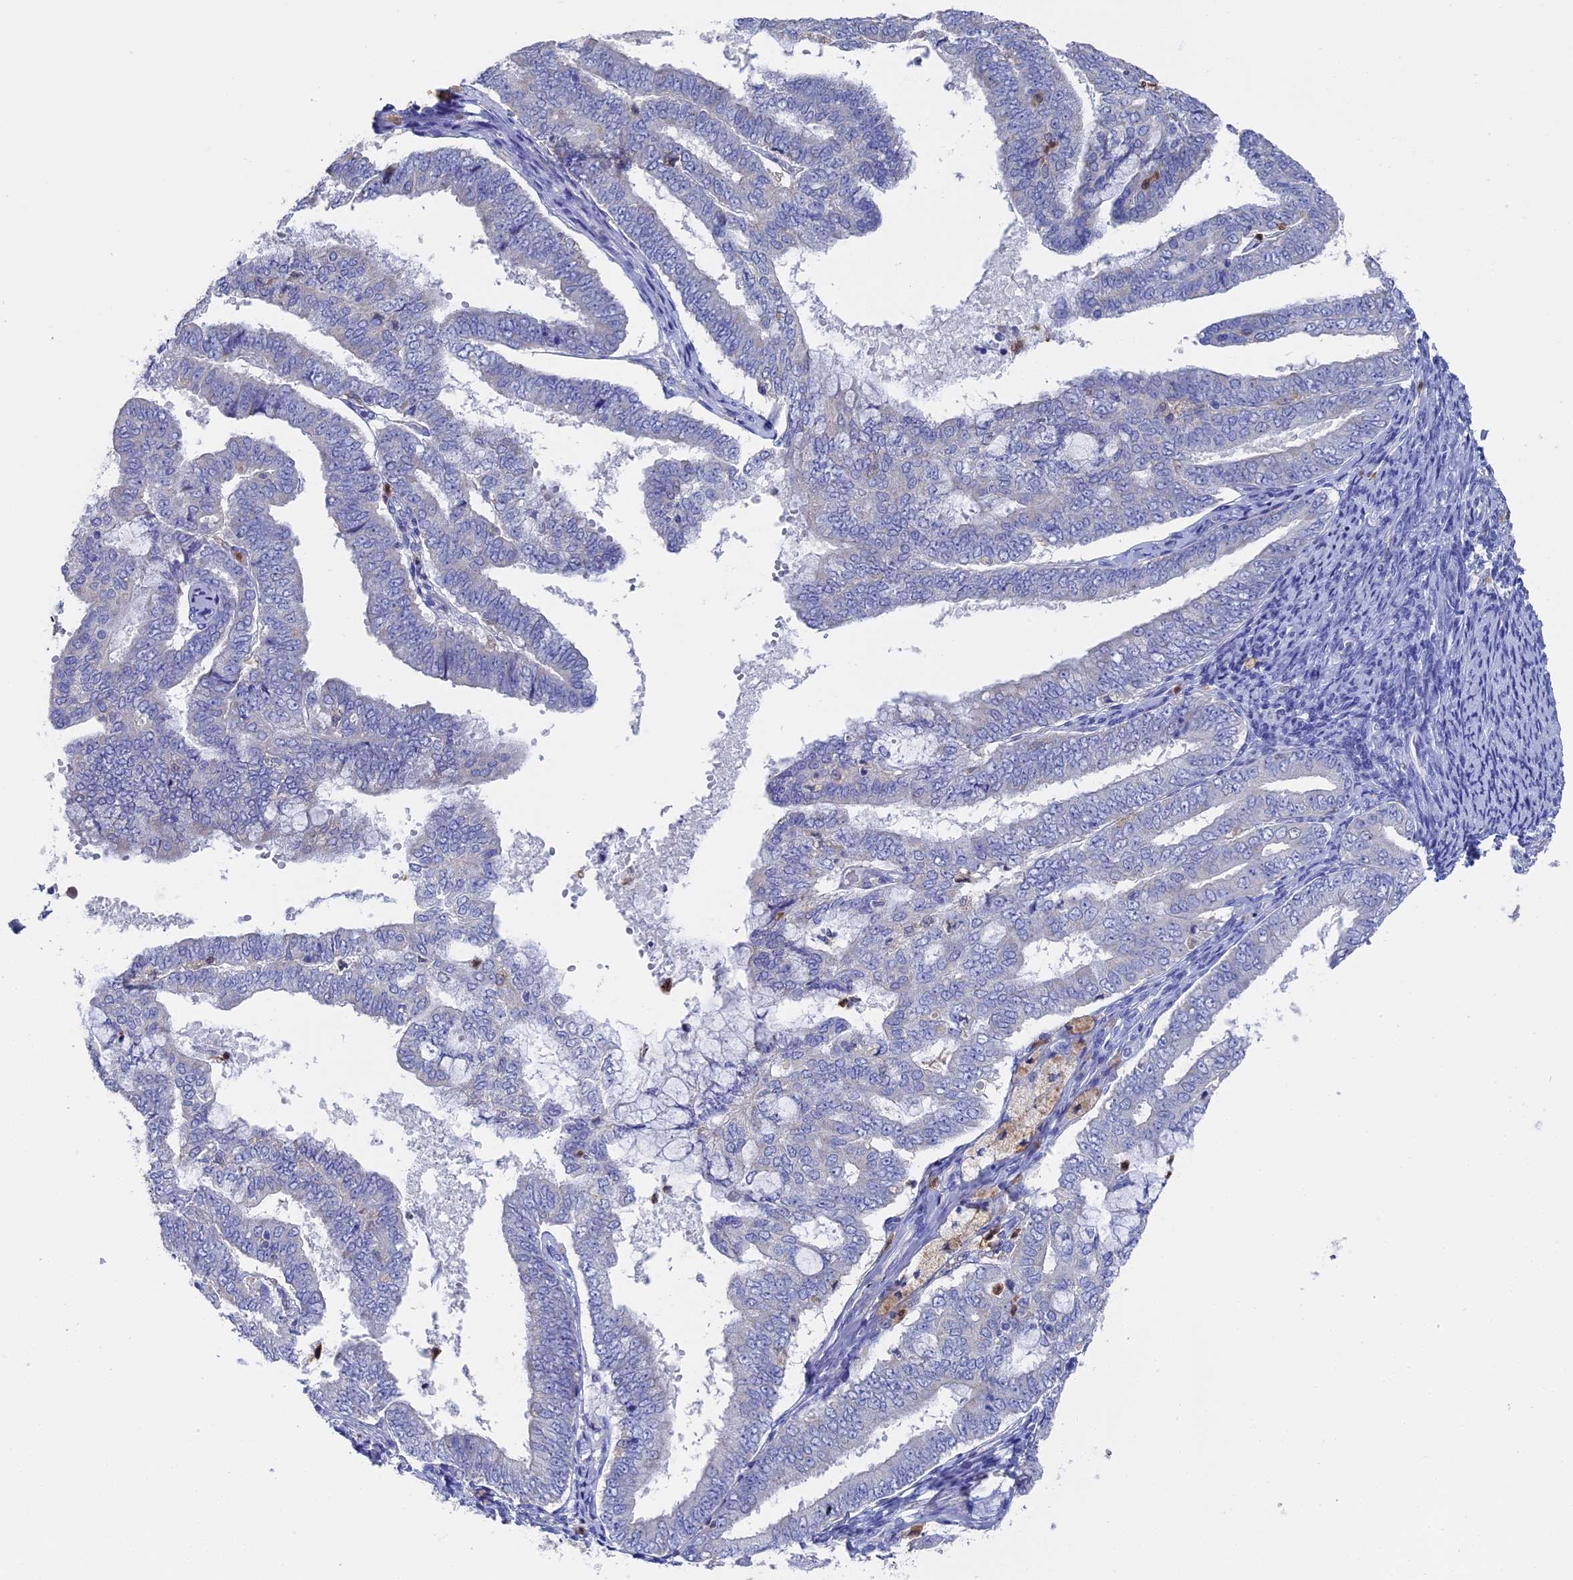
{"staining": {"intensity": "negative", "quantity": "none", "location": "none"}, "tissue": "endometrial cancer", "cell_type": "Tumor cells", "image_type": "cancer", "snomed": [{"axis": "morphology", "description": "Adenocarcinoma, NOS"}, {"axis": "topography", "description": "Endometrium"}], "caption": "IHC of human endometrial cancer demonstrates no expression in tumor cells.", "gene": "NCF4", "patient": {"sex": "female", "age": 63}}